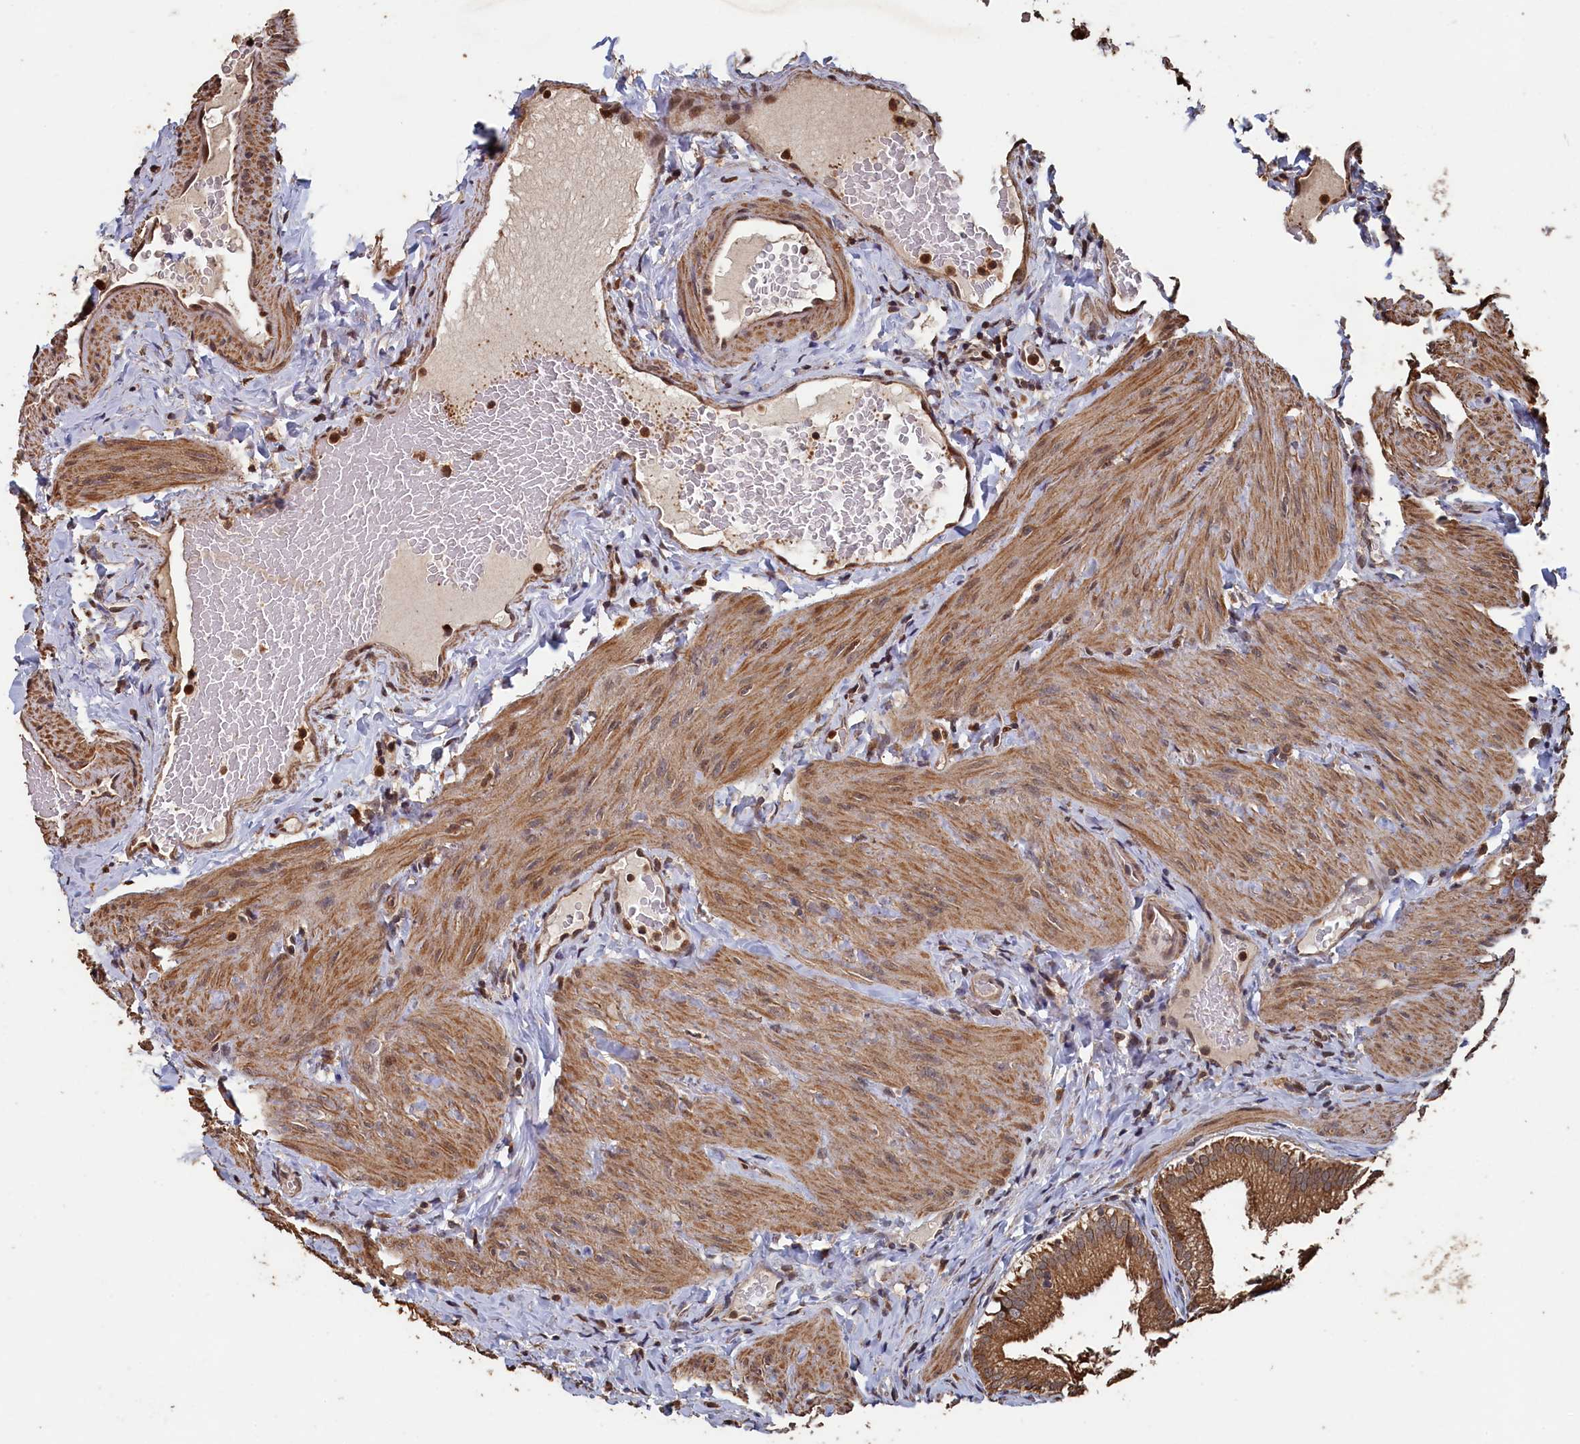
{"staining": {"intensity": "moderate", "quantity": ">75%", "location": "cytoplasmic/membranous"}, "tissue": "gallbladder", "cell_type": "Glandular cells", "image_type": "normal", "snomed": [{"axis": "morphology", "description": "Normal tissue, NOS"}, {"axis": "topography", "description": "Gallbladder"}], "caption": "A brown stain shows moderate cytoplasmic/membranous expression of a protein in glandular cells of benign human gallbladder.", "gene": "PIGN", "patient": {"sex": "female", "age": 30}}